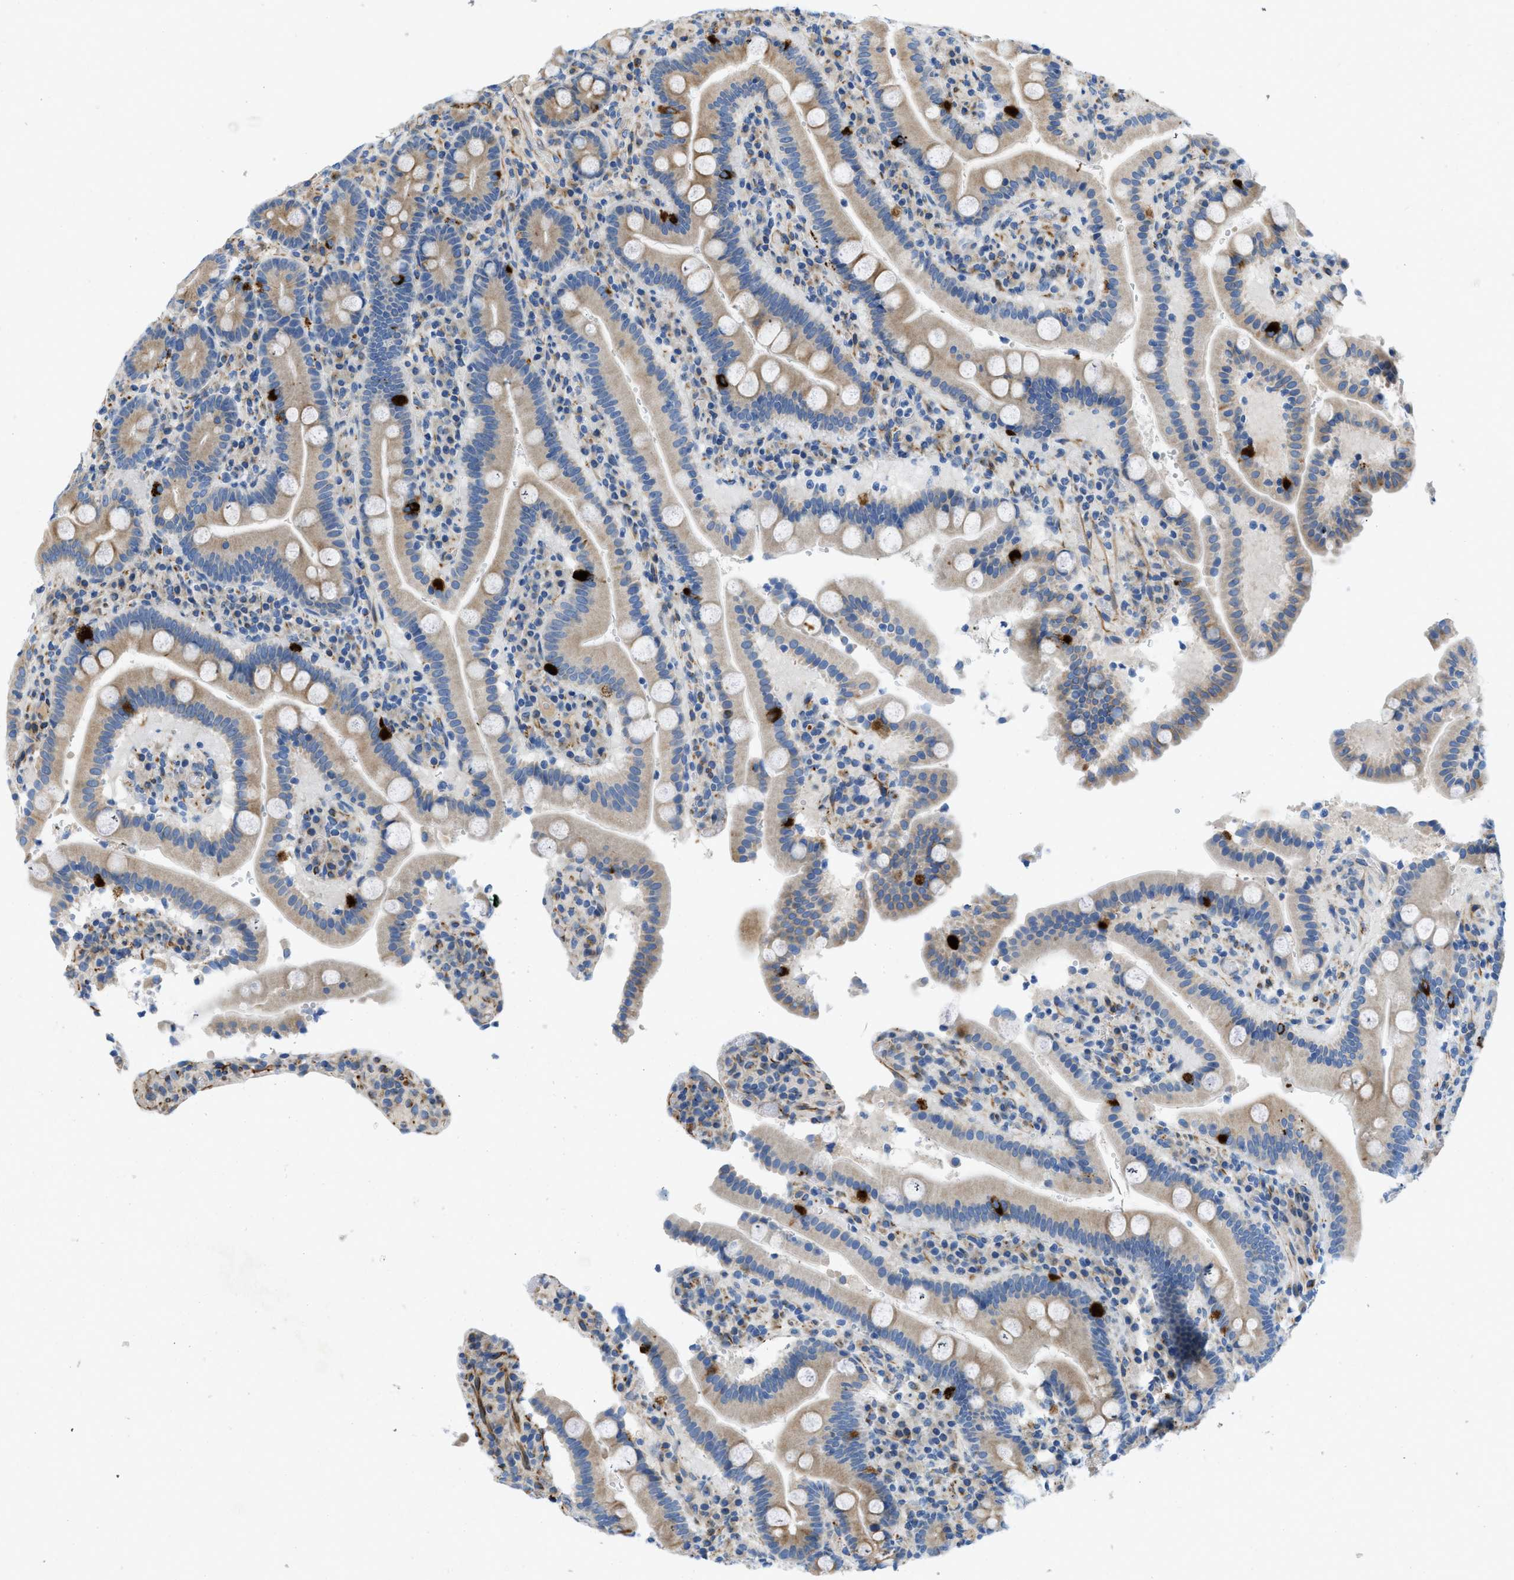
{"staining": {"intensity": "strong", "quantity": "<25%", "location": "cytoplasmic/membranous"}, "tissue": "duodenum", "cell_type": "Glandular cells", "image_type": "normal", "snomed": [{"axis": "morphology", "description": "Normal tissue, NOS"}, {"axis": "topography", "description": "Small intestine, NOS"}], "caption": "Immunohistochemistry photomicrograph of benign human duodenum stained for a protein (brown), which exhibits medium levels of strong cytoplasmic/membranous staining in approximately <25% of glandular cells.", "gene": "TMEM248", "patient": {"sex": "female", "age": 71}}